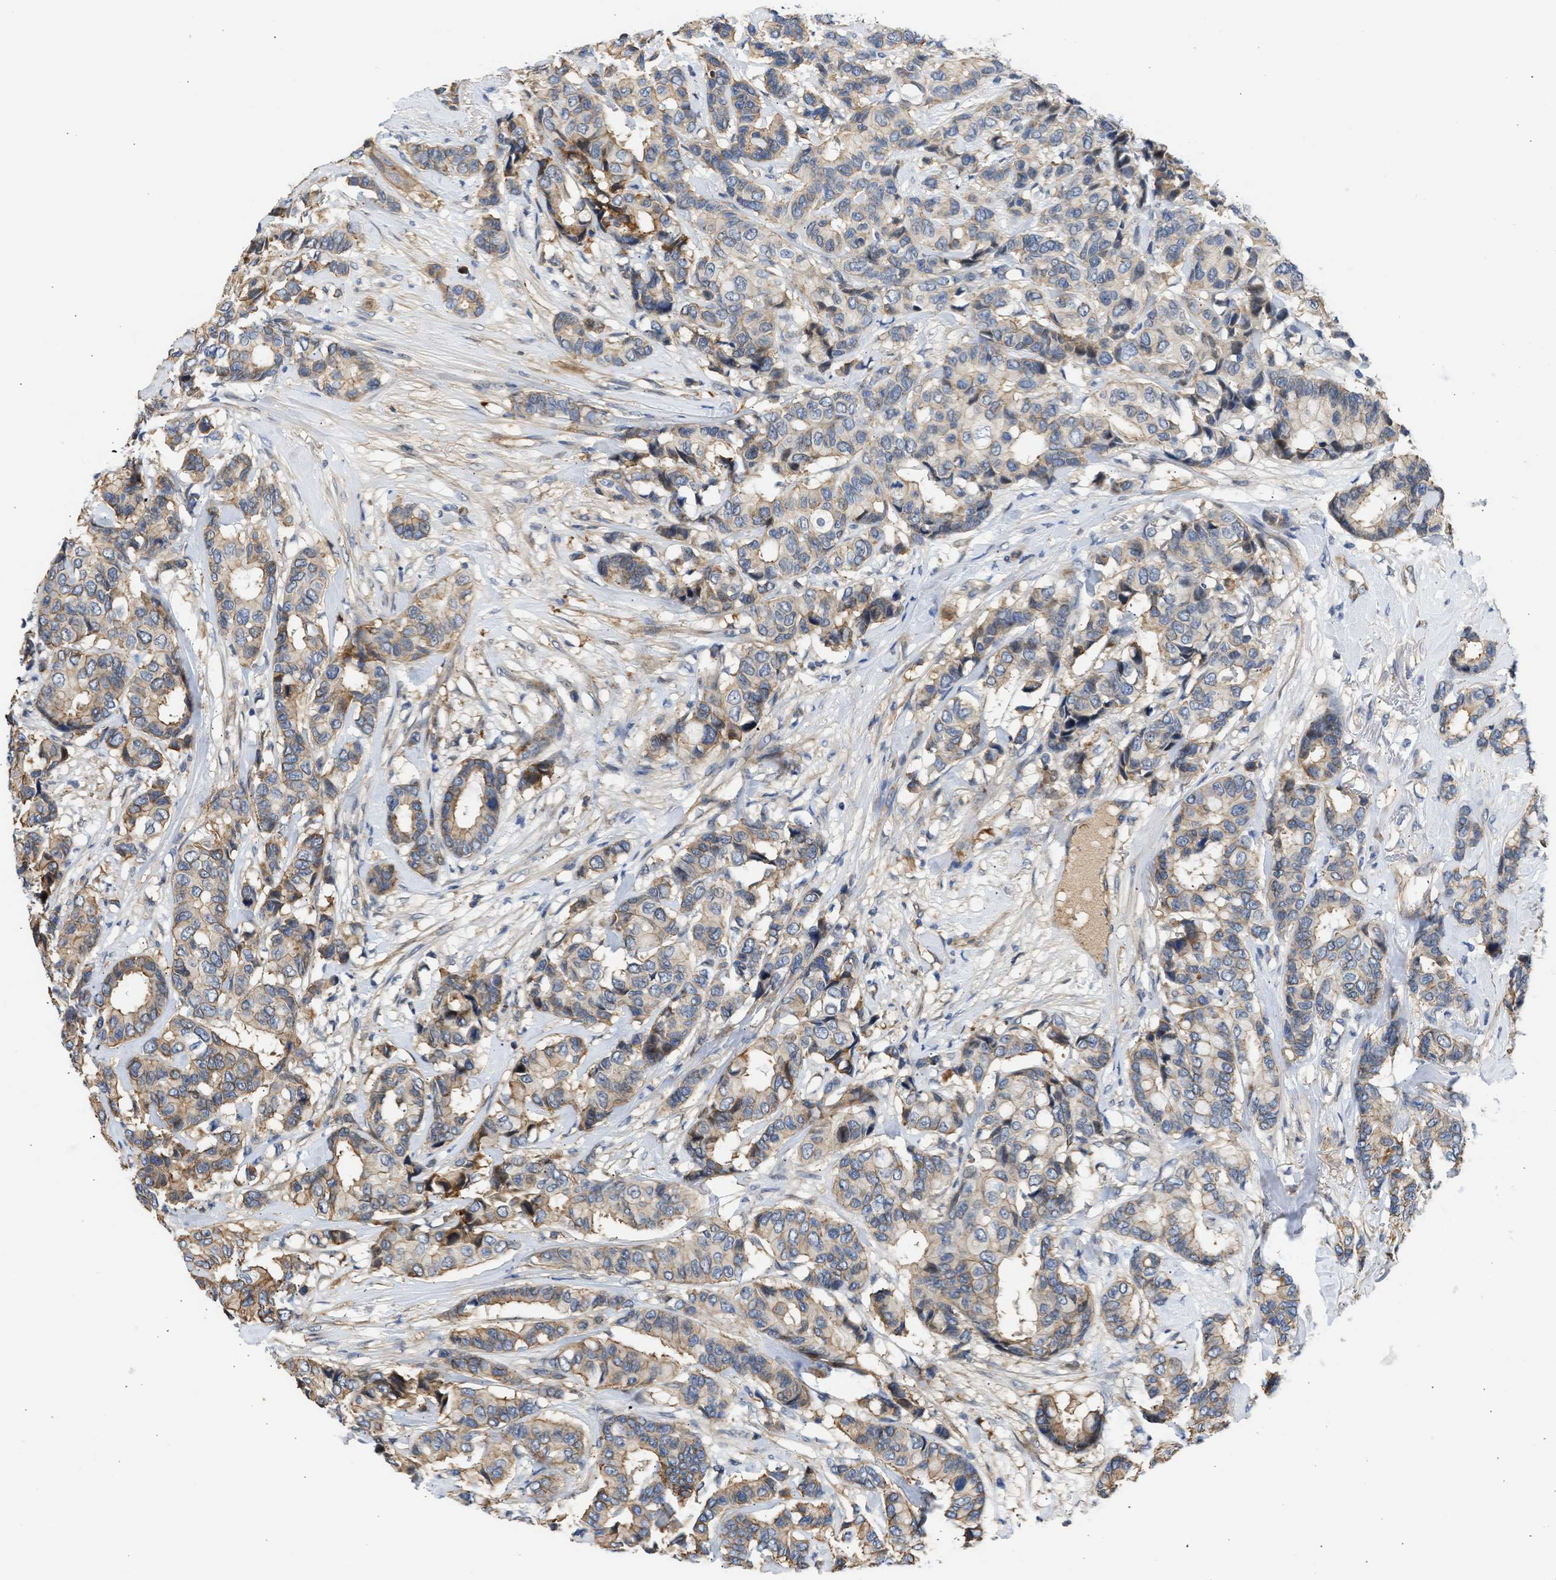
{"staining": {"intensity": "moderate", "quantity": "25%-75%", "location": "cytoplasmic/membranous"}, "tissue": "breast cancer", "cell_type": "Tumor cells", "image_type": "cancer", "snomed": [{"axis": "morphology", "description": "Duct carcinoma"}, {"axis": "topography", "description": "Breast"}], "caption": "This is a micrograph of IHC staining of breast cancer, which shows moderate staining in the cytoplasmic/membranous of tumor cells.", "gene": "MAS1L", "patient": {"sex": "female", "age": 87}}